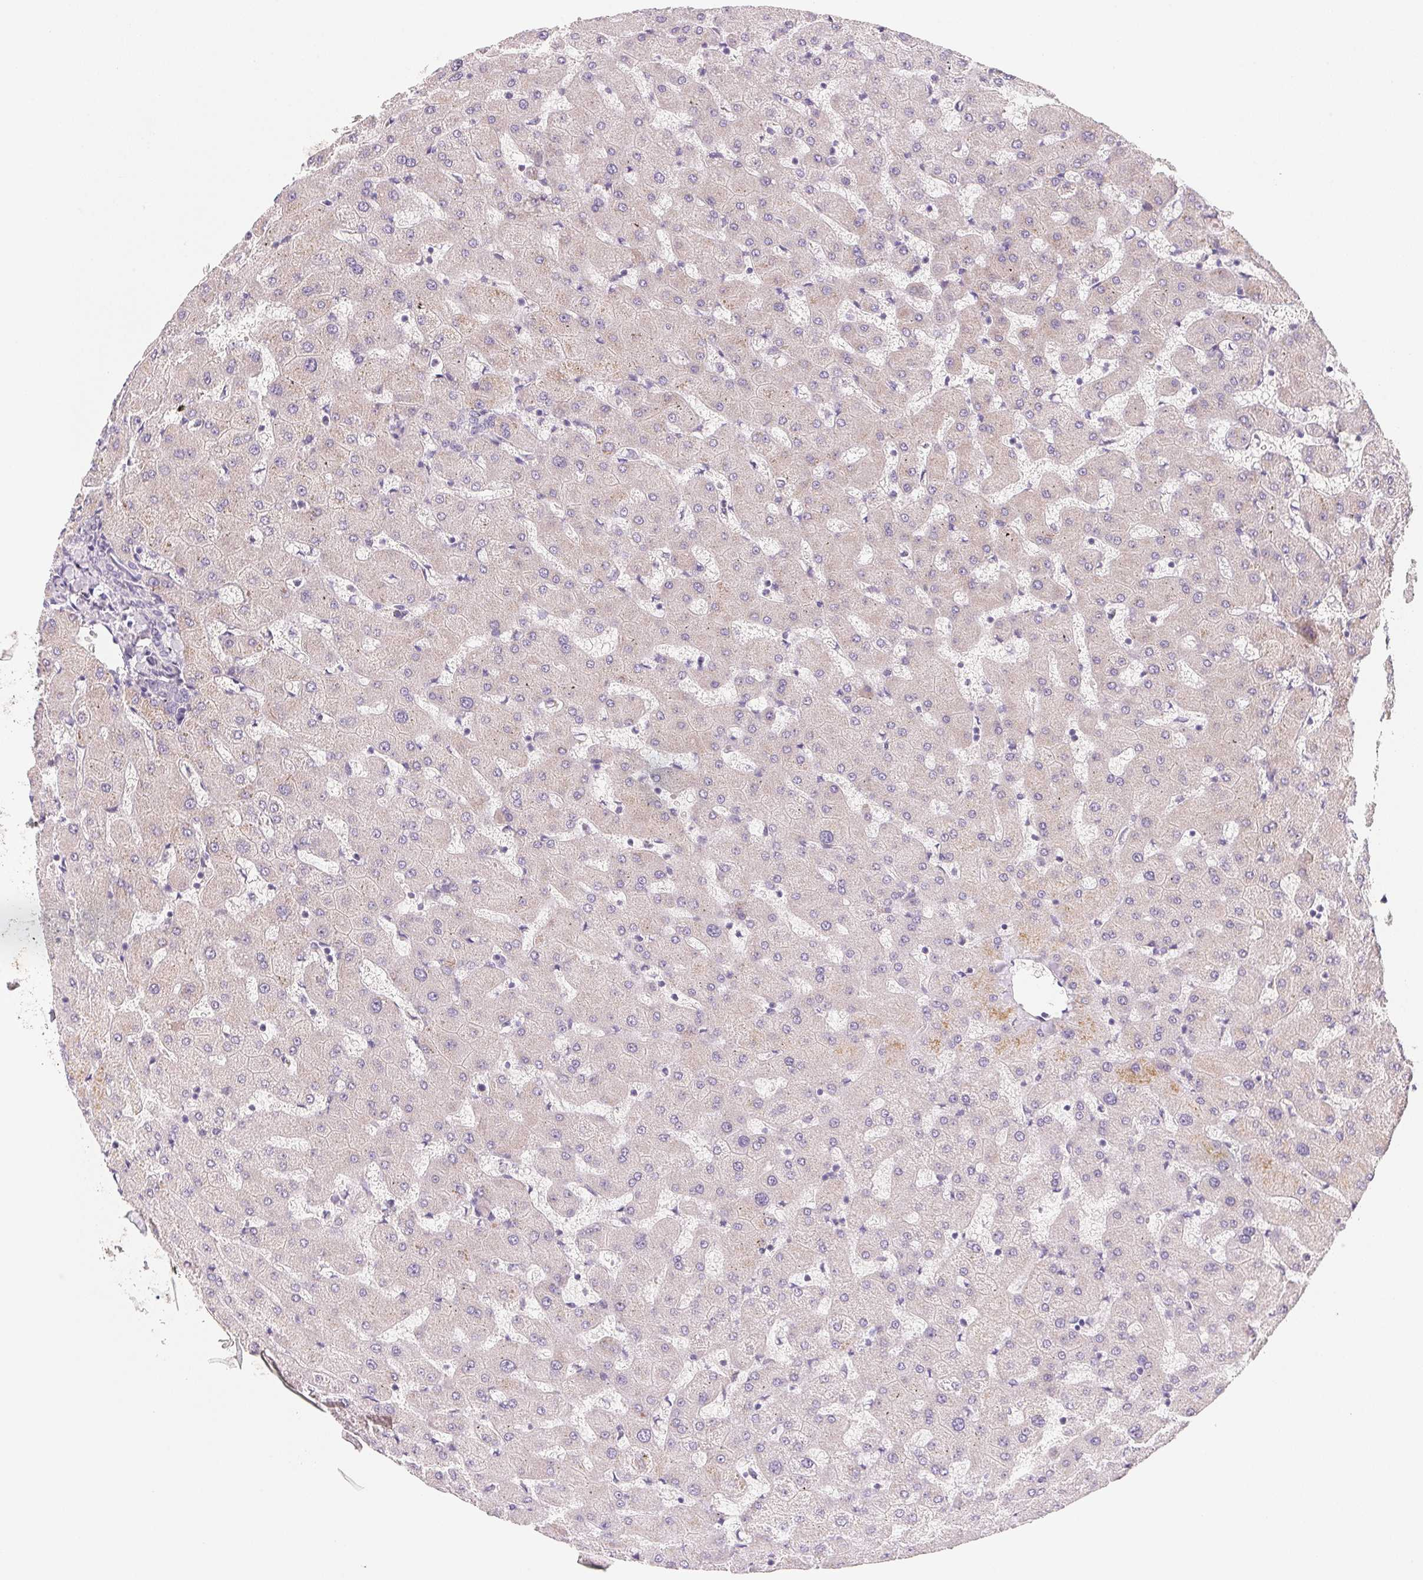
{"staining": {"intensity": "negative", "quantity": "none", "location": "none"}, "tissue": "liver", "cell_type": "Cholangiocytes", "image_type": "normal", "snomed": [{"axis": "morphology", "description": "Normal tissue, NOS"}, {"axis": "topography", "description": "Liver"}], "caption": "IHC image of normal liver stained for a protein (brown), which demonstrates no positivity in cholangiocytes. The staining is performed using DAB brown chromogen with nuclei counter-stained in using hematoxylin.", "gene": "MCOLN3", "patient": {"sex": "female", "age": 63}}